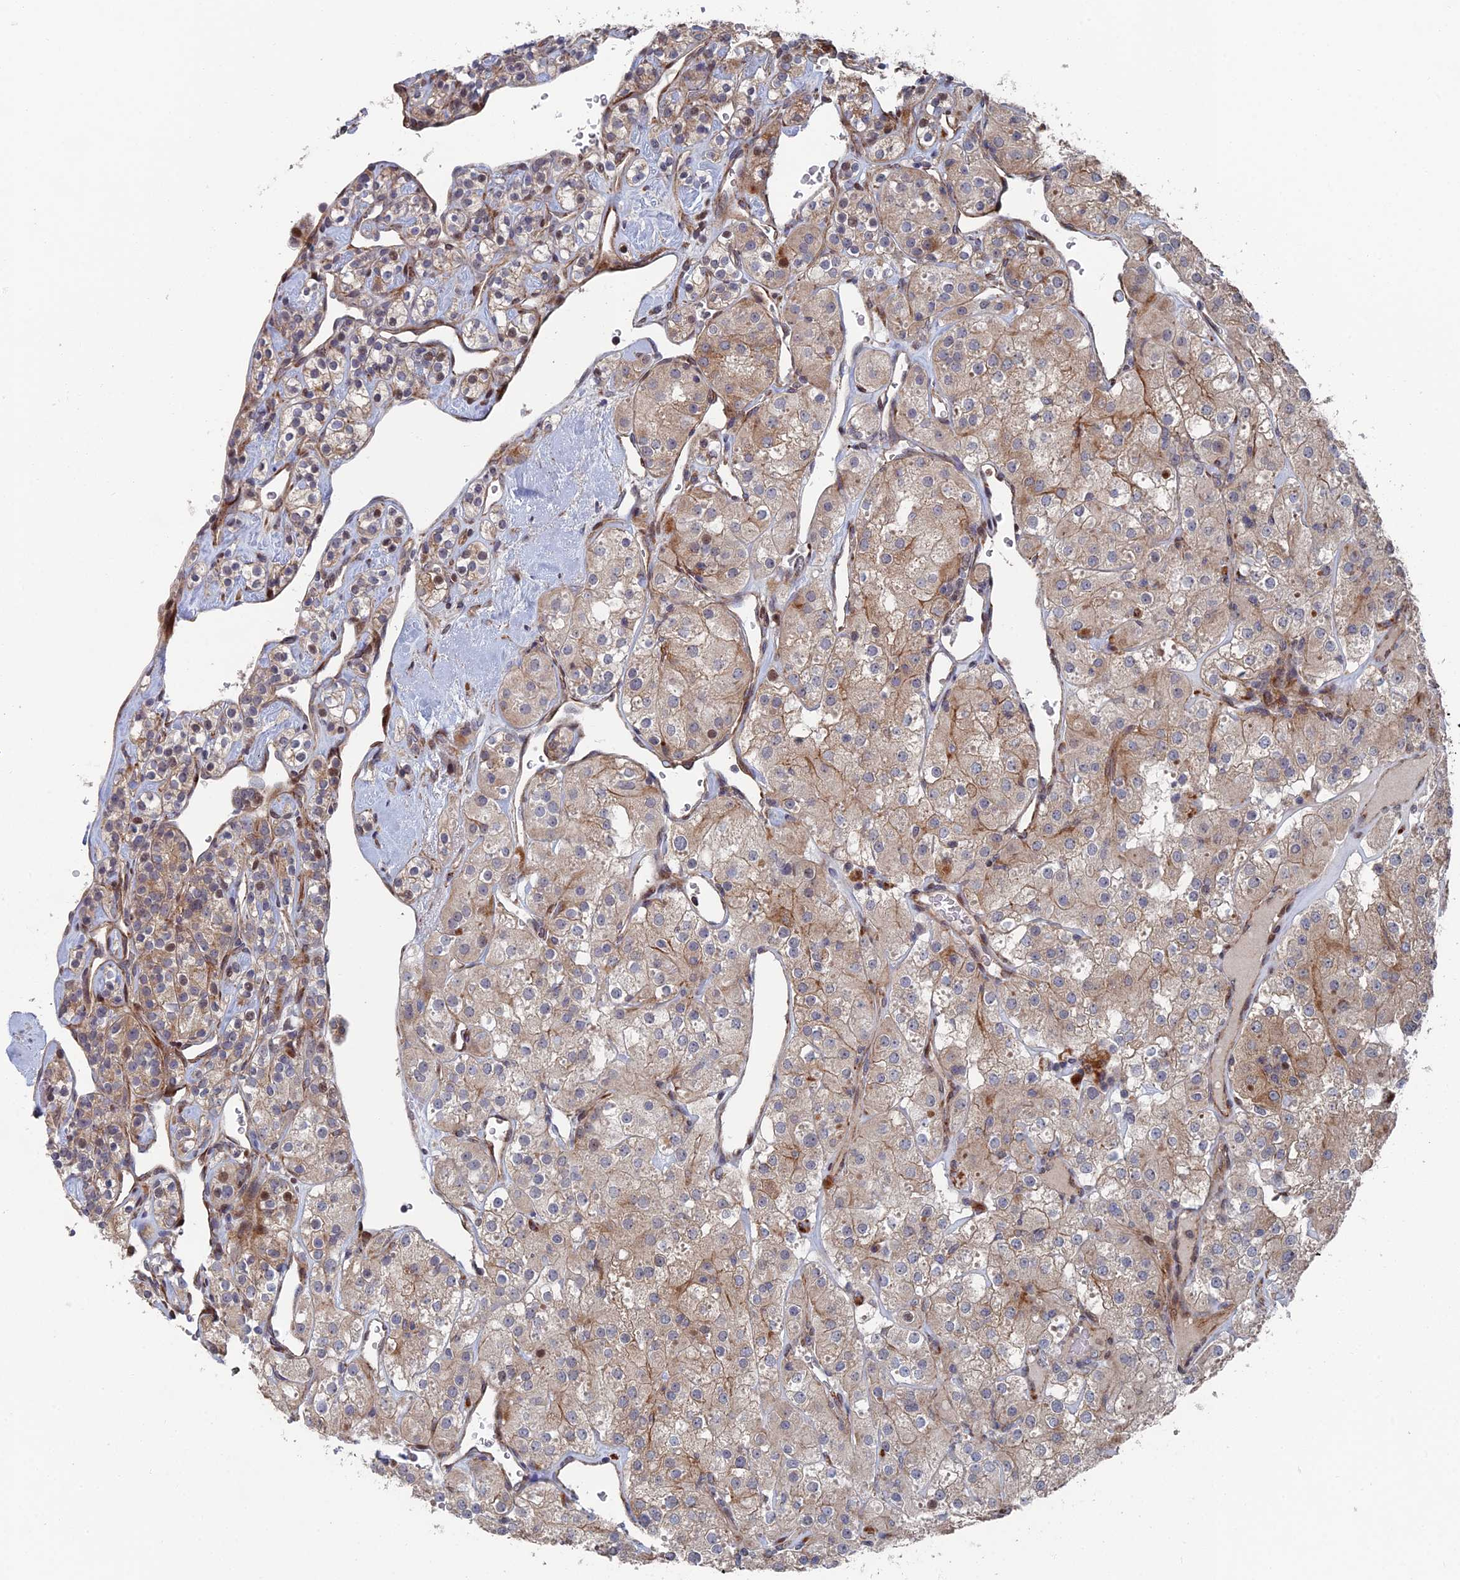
{"staining": {"intensity": "moderate", "quantity": "<25%", "location": "cytoplasmic/membranous"}, "tissue": "renal cancer", "cell_type": "Tumor cells", "image_type": "cancer", "snomed": [{"axis": "morphology", "description": "Adenocarcinoma, NOS"}, {"axis": "topography", "description": "Kidney"}], "caption": "Protein analysis of adenocarcinoma (renal) tissue demonstrates moderate cytoplasmic/membranous staining in approximately <25% of tumor cells. The protein is shown in brown color, while the nuclei are stained blue.", "gene": "GTF2IRD1", "patient": {"sex": "male", "age": 77}}